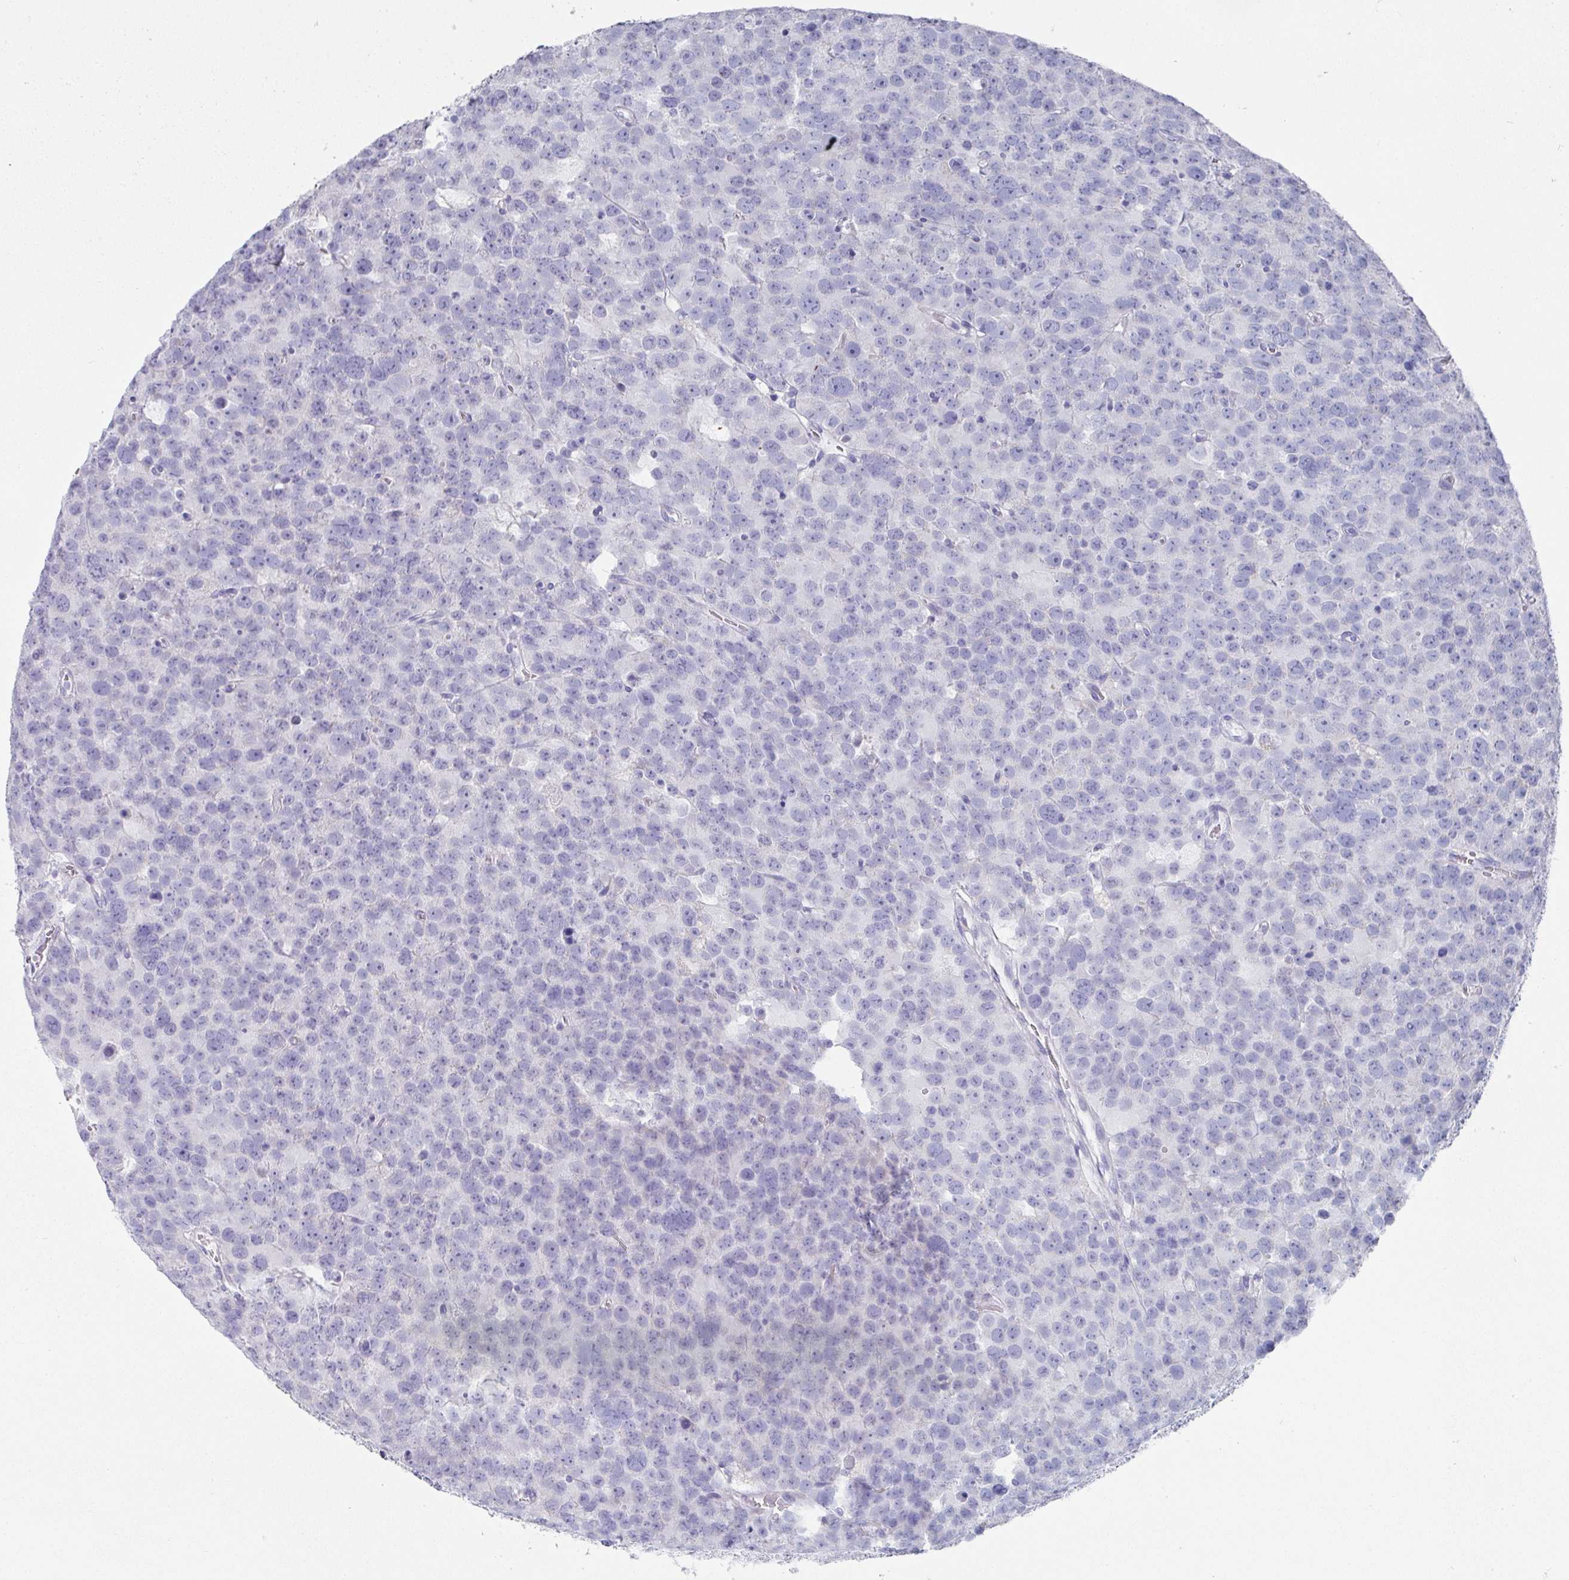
{"staining": {"intensity": "negative", "quantity": "none", "location": "none"}, "tissue": "testis cancer", "cell_type": "Tumor cells", "image_type": "cancer", "snomed": [{"axis": "morphology", "description": "Seminoma, NOS"}, {"axis": "topography", "description": "Testis"}], "caption": "High magnification brightfield microscopy of testis seminoma stained with DAB (brown) and counterstained with hematoxylin (blue): tumor cells show no significant expression. (Immunohistochemistry (ihc), brightfield microscopy, high magnification).", "gene": "SETBP1", "patient": {"sex": "male", "age": 71}}